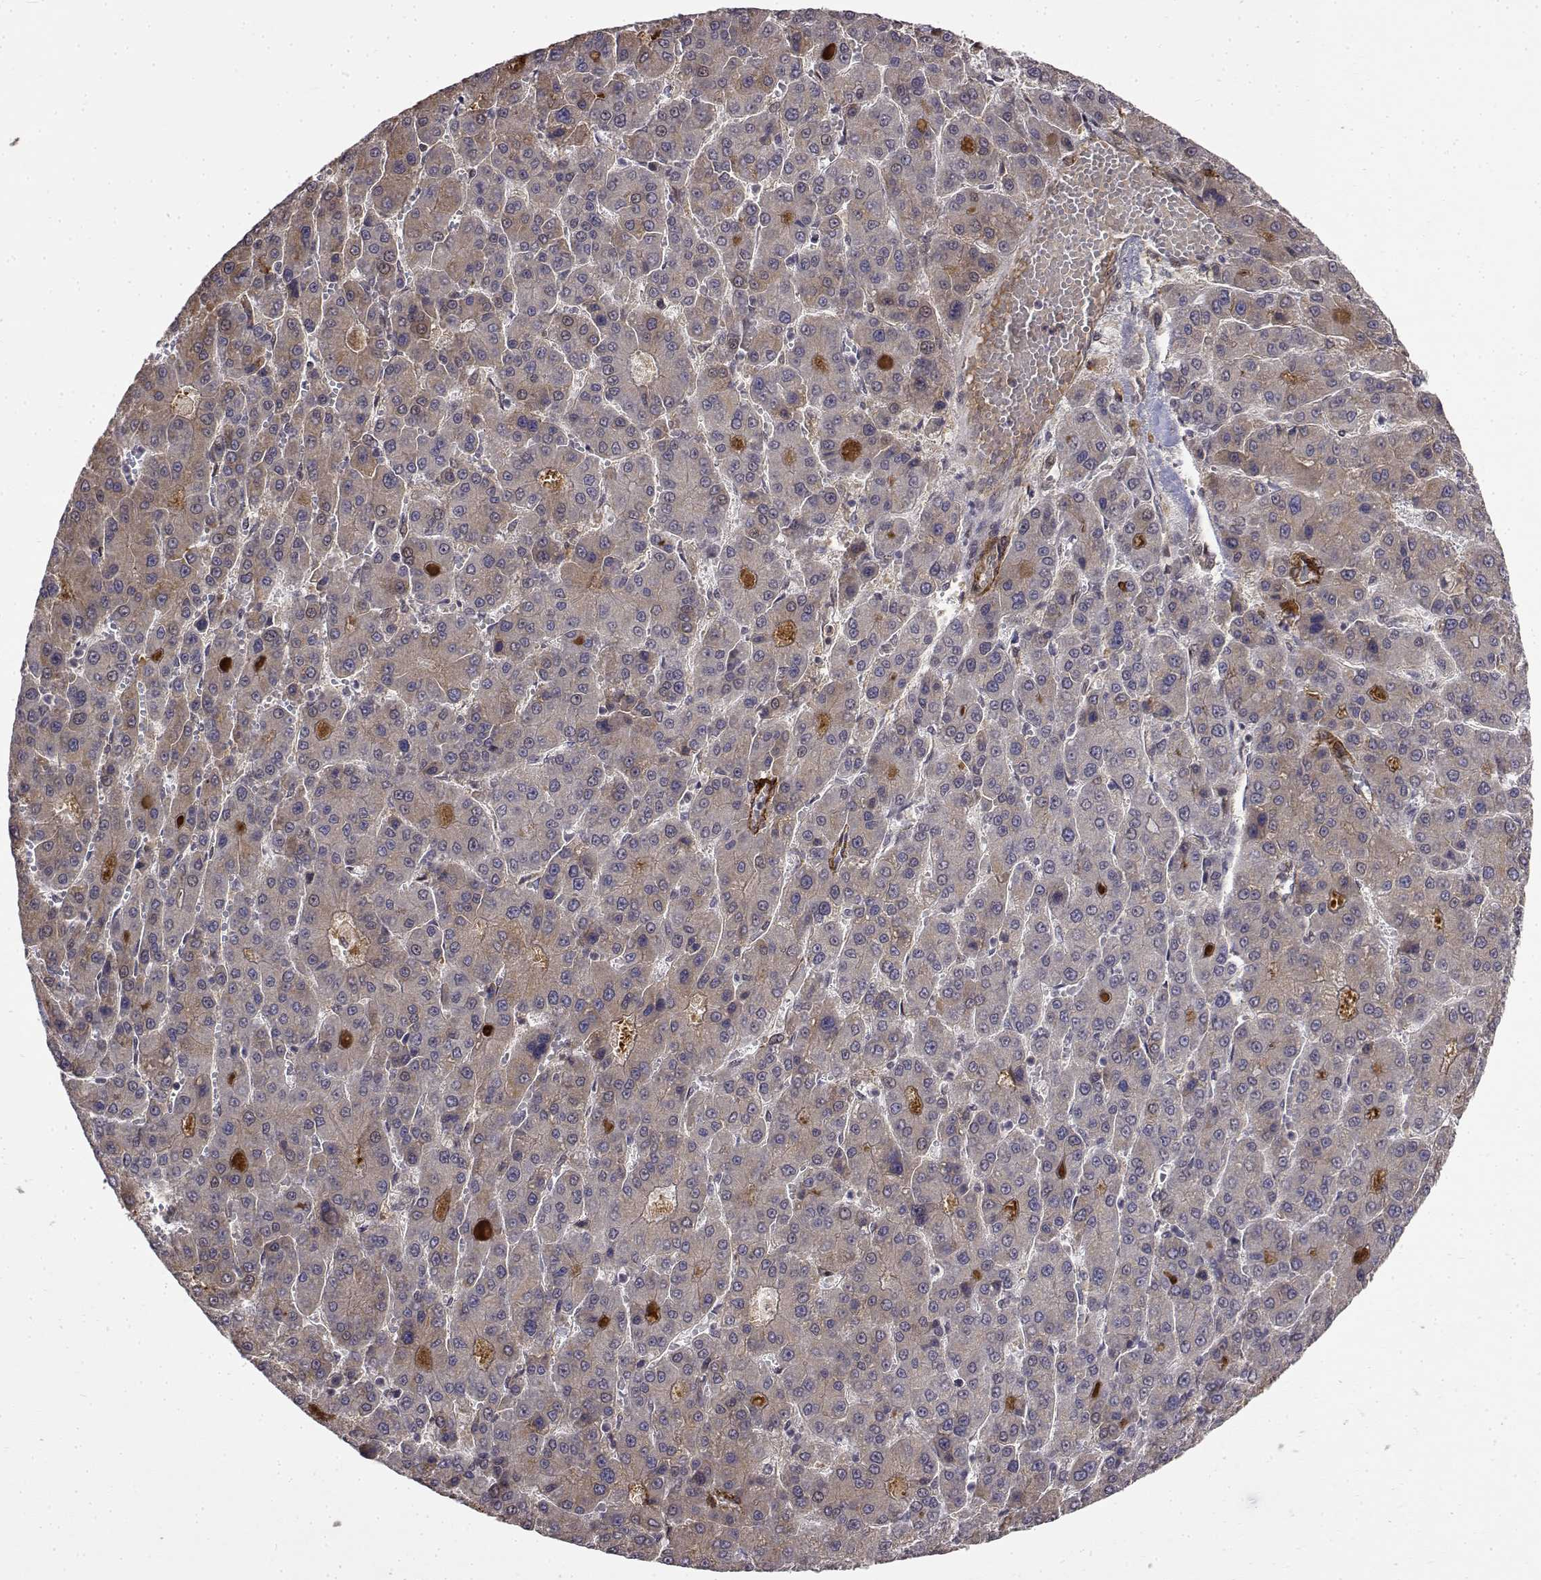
{"staining": {"intensity": "negative", "quantity": "none", "location": "none"}, "tissue": "liver cancer", "cell_type": "Tumor cells", "image_type": "cancer", "snomed": [{"axis": "morphology", "description": "Carcinoma, Hepatocellular, NOS"}, {"axis": "topography", "description": "Liver"}], "caption": "The IHC photomicrograph has no significant expression in tumor cells of liver cancer (hepatocellular carcinoma) tissue. (DAB (3,3'-diaminobenzidine) immunohistochemistry with hematoxylin counter stain).", "gene": "ITGA7", "patient": {"sex": "male", "age": 70}}